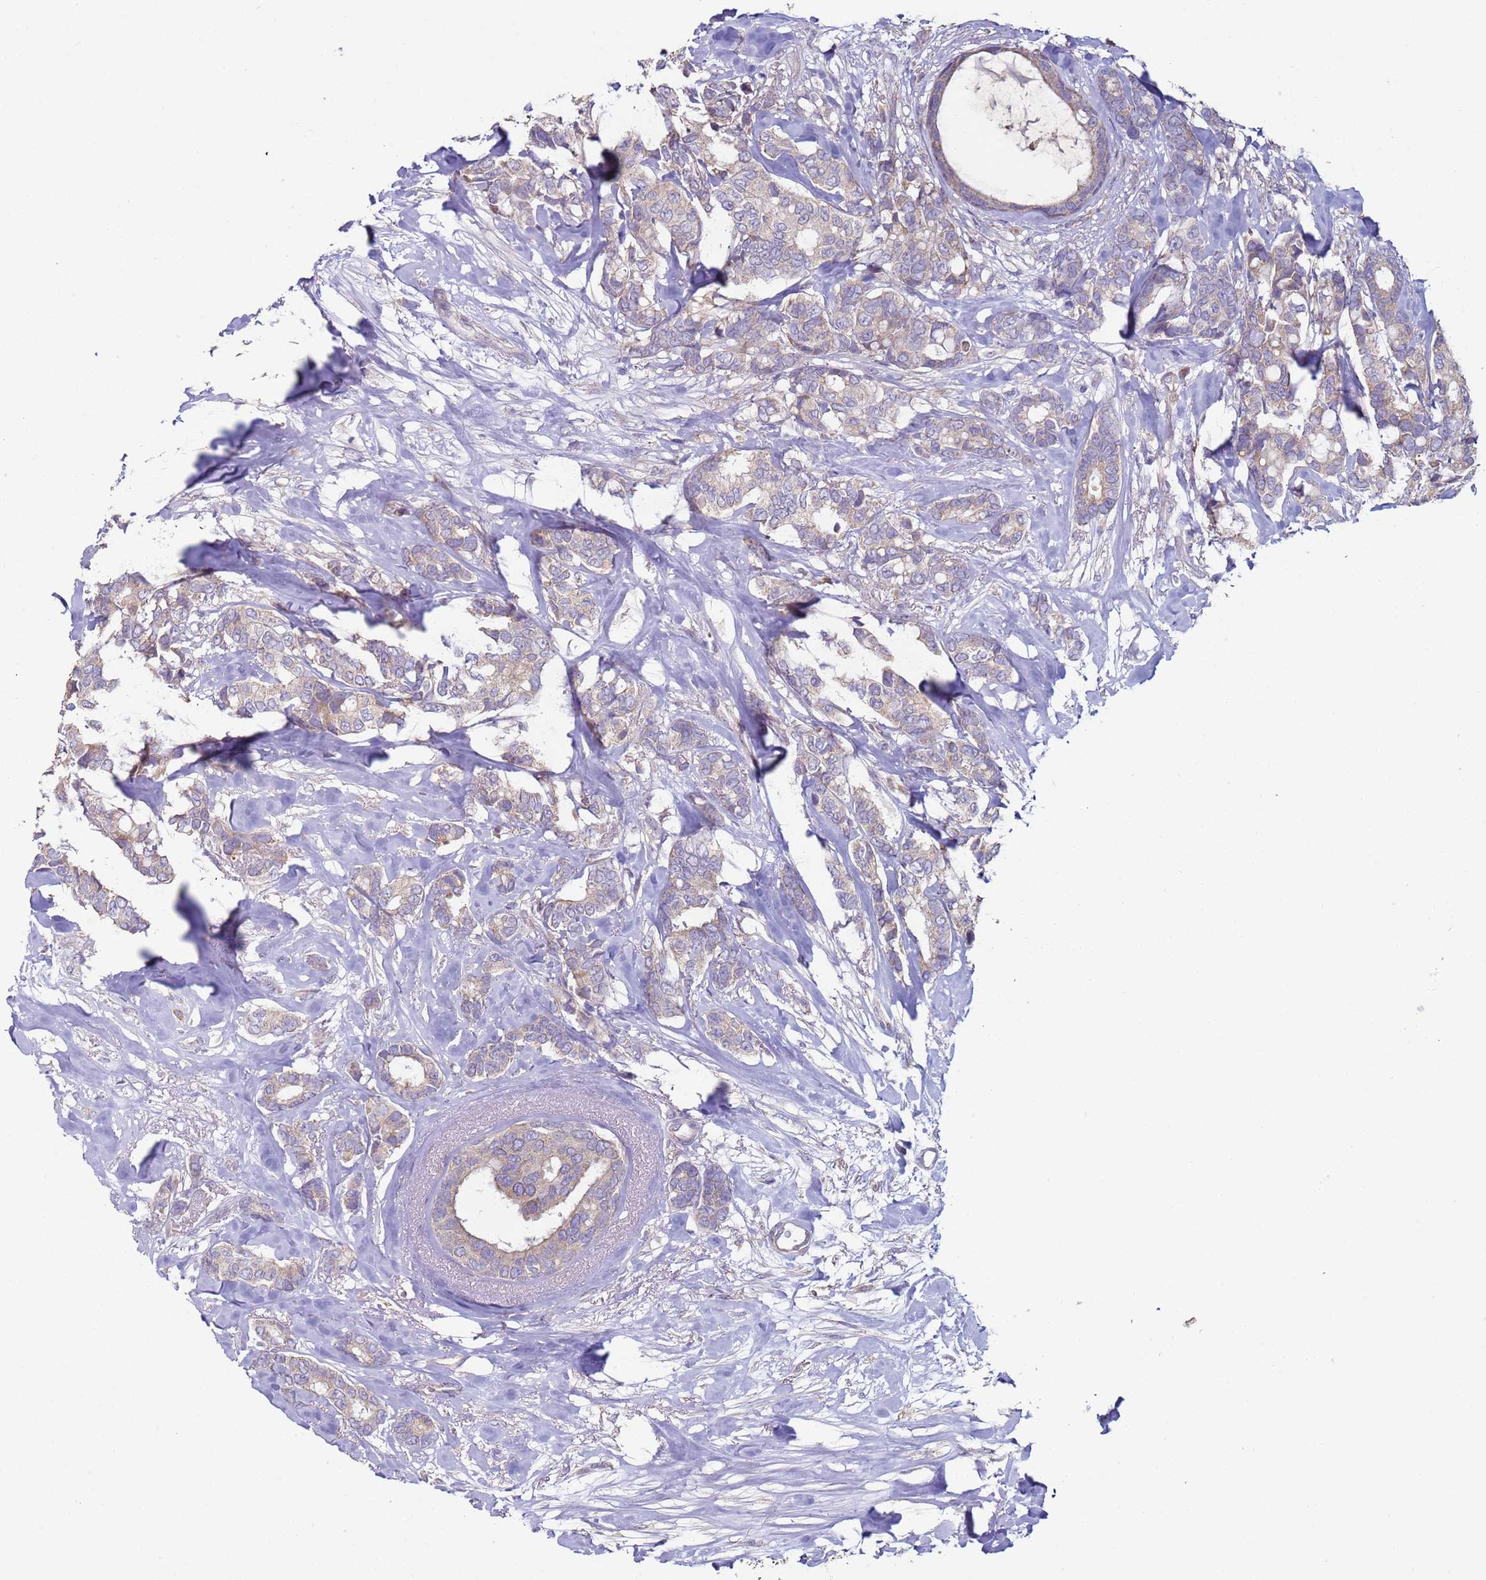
{"staining": {"intensity": "weak", "quantity": "<25%", "location": "cytoplasmic/membranous"}, "tissue": "breast cancer", "cell_type": "Tumor cells", "image_type": "cancer", "snomed": [{"axis": "morphology", "description": "Duct carcinoma"}, {"axis": "topography", "description": "Breast"}], "caption": "Tumor cells are negative for brown protein staining in breast infiltrating ductal carcinoma. (Stains: DAB immunohistochemistry with hematoxylin counter stain, Microscopy: brightfield microscopy at high magnification).", "gene": "DIP2B", "patient": {"sex": "female", "age": 87}}